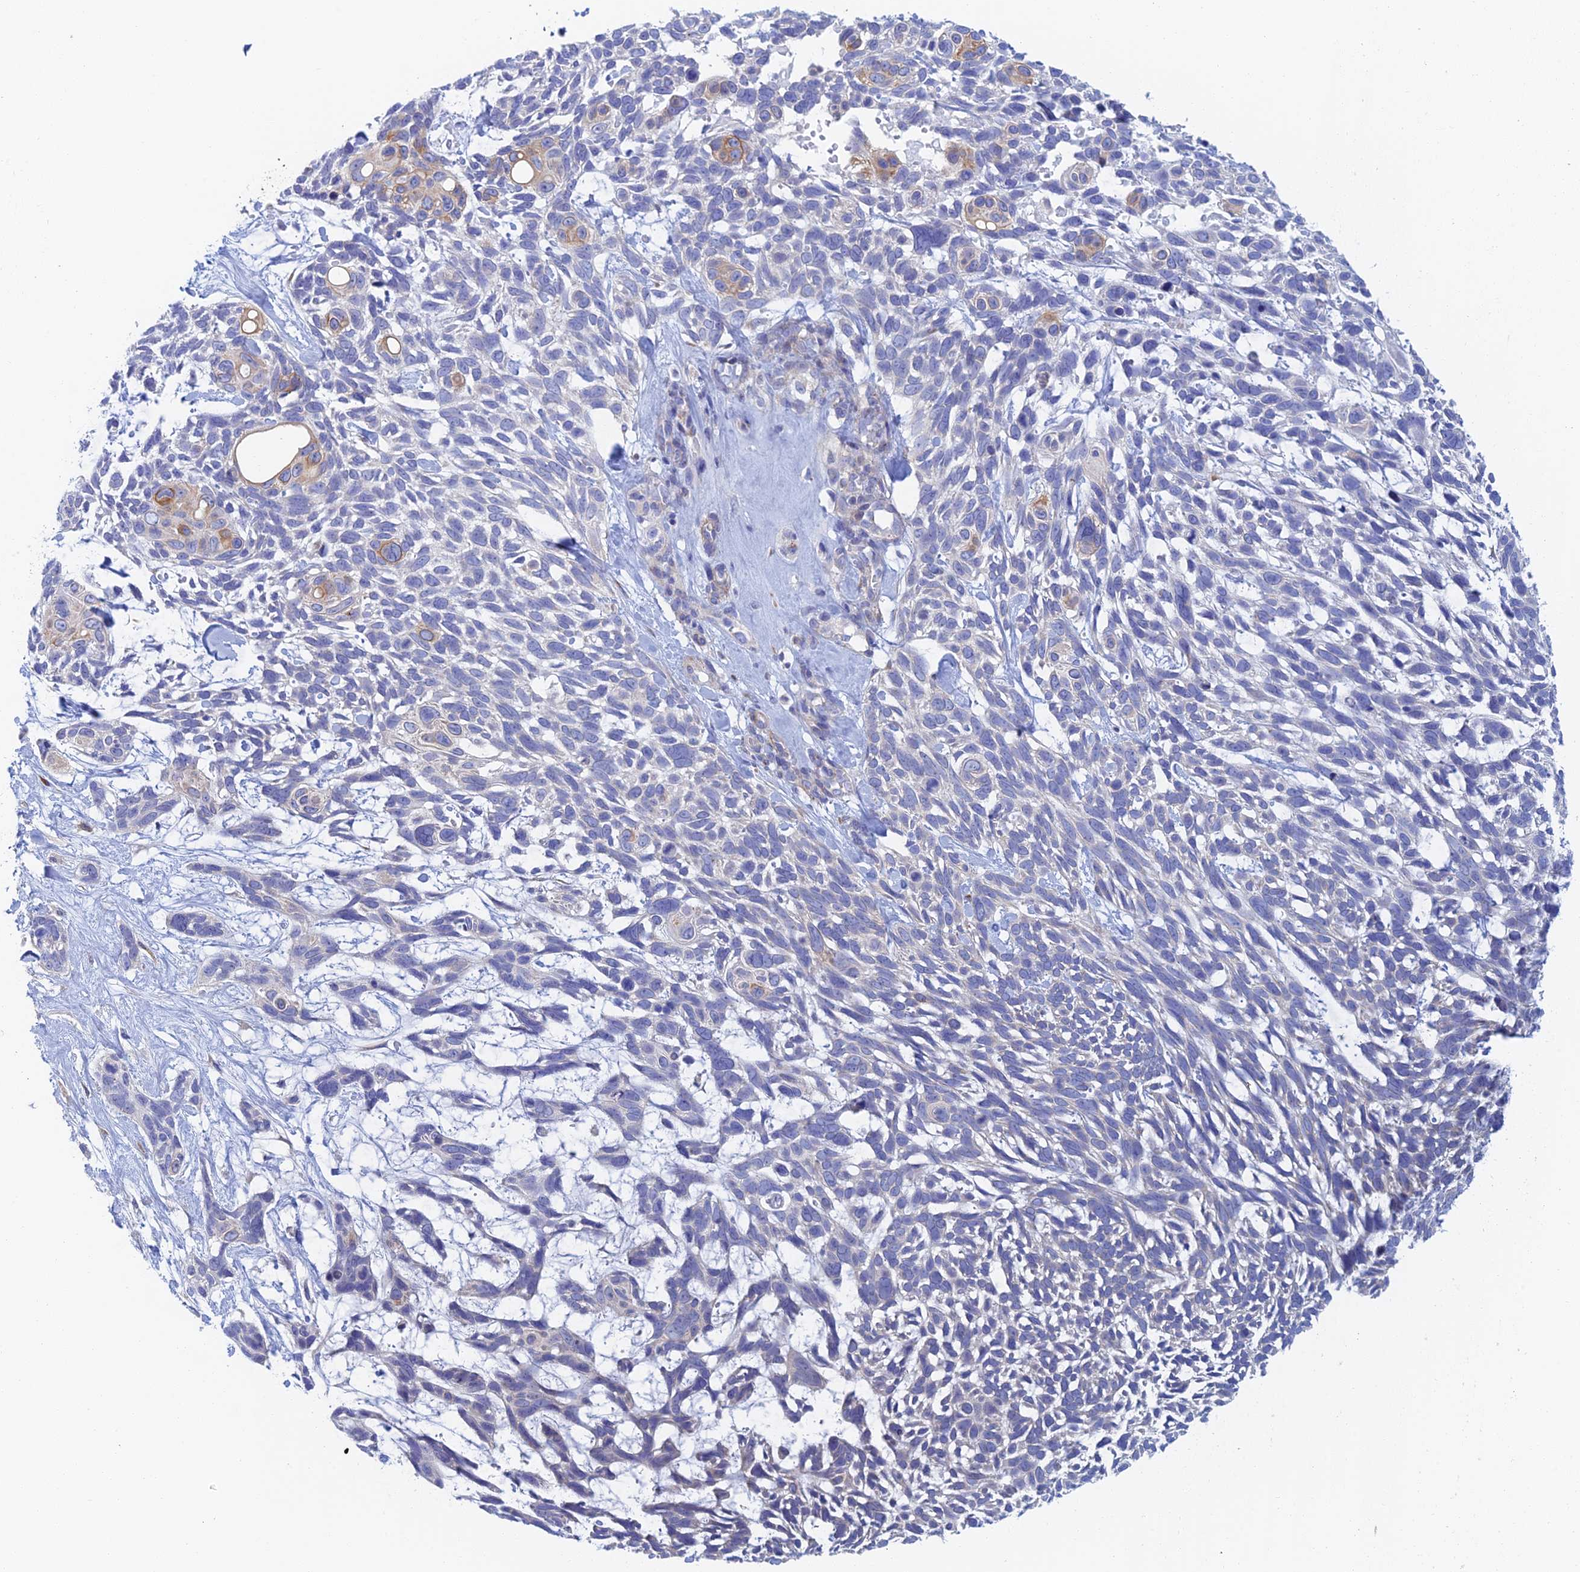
{"staining": {"intensity": "moderate", "quantity": "<25%", "location": "cytoplasmic/membranous"}, "tissue": "skin cancer", "cell_type": "Tumor cells", "image_type": "cancer", "snomed": [{"axis": "morphology", "description": "Basal cell carcinoma"}, {"axis": "topography", "description": "Skin"}], "caption": "Immunohistochemical staining of human skin basal cell carcinoma exhibits low levels of moderate cytoplasmic/membranous protein expression in approximately <25% of tumor cells.", "gene": "SLC24A3", "patient": {"sex": "male", "age": 88}}